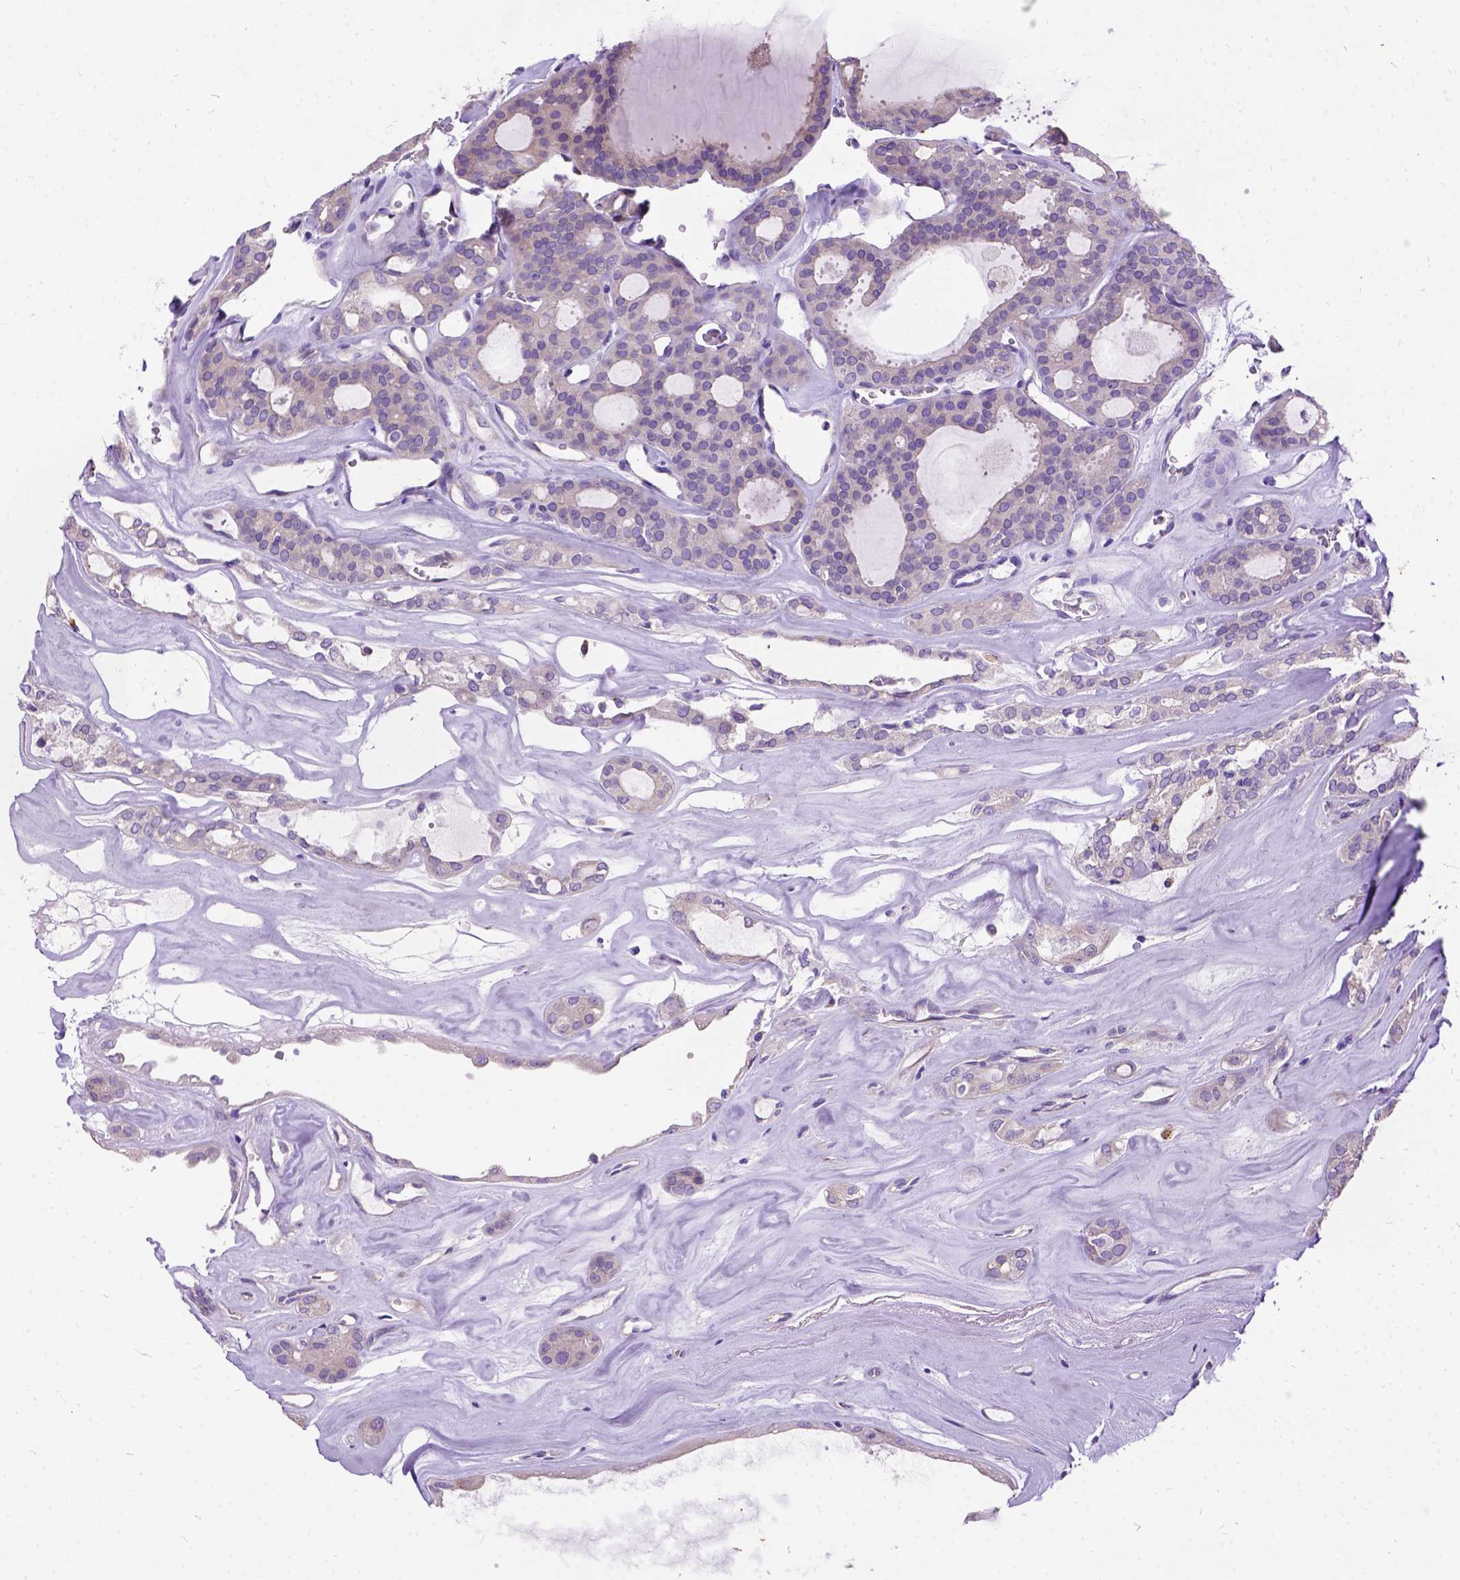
{"staining": {"intensity": "negative", "quantity": "none", "location": "none"}, "tissue": "thyroid cancer", "cell_type": "Tumor cells", "image_type": "cancer", "snomed": [{"axis": "morphology", "description": "Follicular adenoma carcinoma, NOS"}, {"axis": "topography", "description": "Thyroid gland"}], "caption": "Thyroid cancer (follicular adenoma carcinoma) stained for a protein using IHC shows no expression tumor cells.", "gene": "CFAP54", "patient": {"sex": "male", "age": 75}}